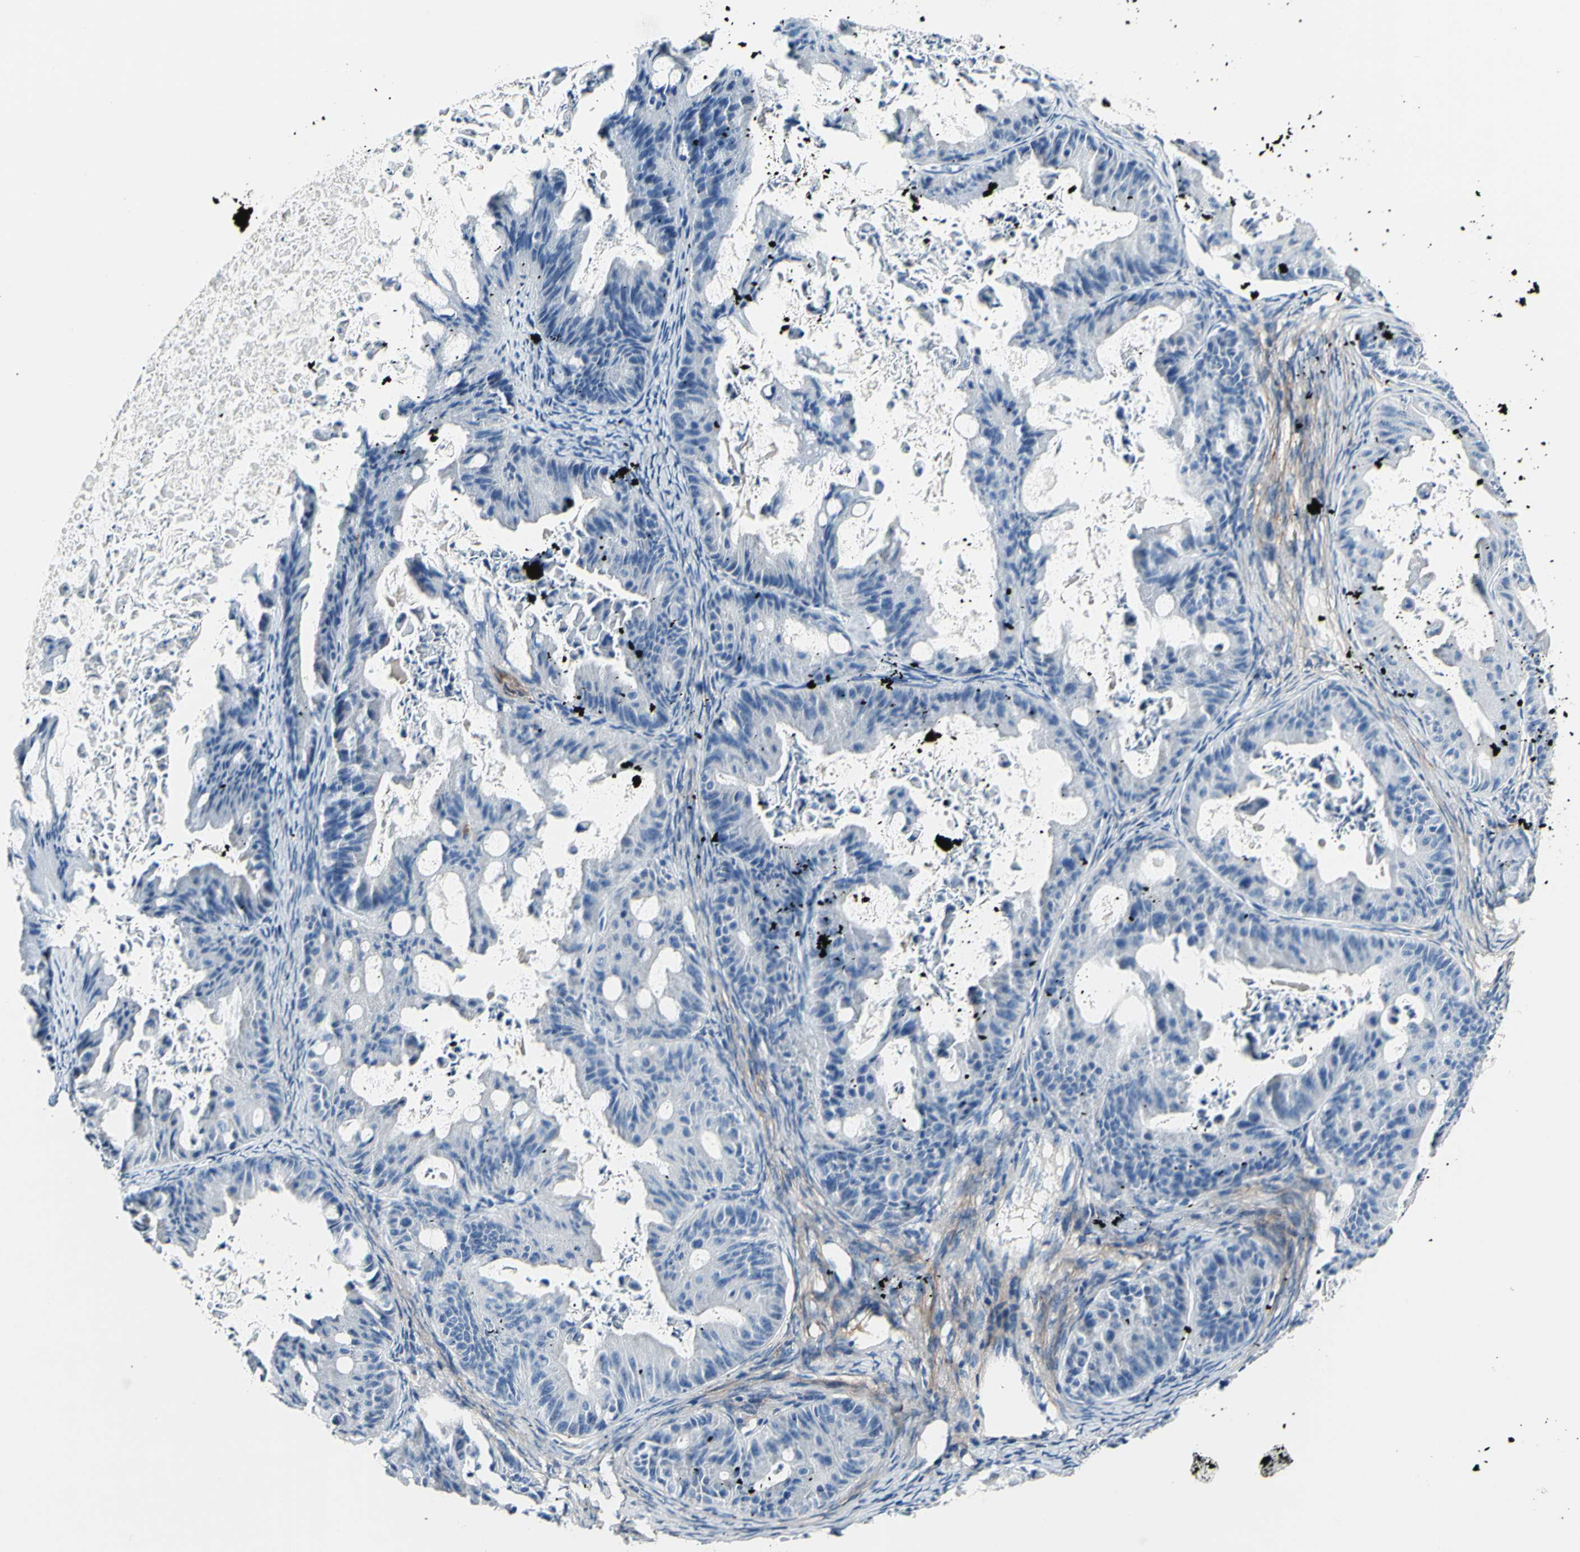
{"staining": {"intensity": "negative", "quantity": "none", "location": "none"}, "tissue": "ovarian cancer", "cell_type": "Tumor cells", "image_type": "cancer", "snomed": [{"axis": "morphology", "description": "Cystadenocarcinoma, mucinous, NOS"}, {"axis": "topography", "description": "Ovary"}], "caption": "Tumor cells show no significant protein expression in ovarian mucinous cystadenocarcinoma.", "gene": "COL6A3", "patient": {"sex": "female", "age": 37}}